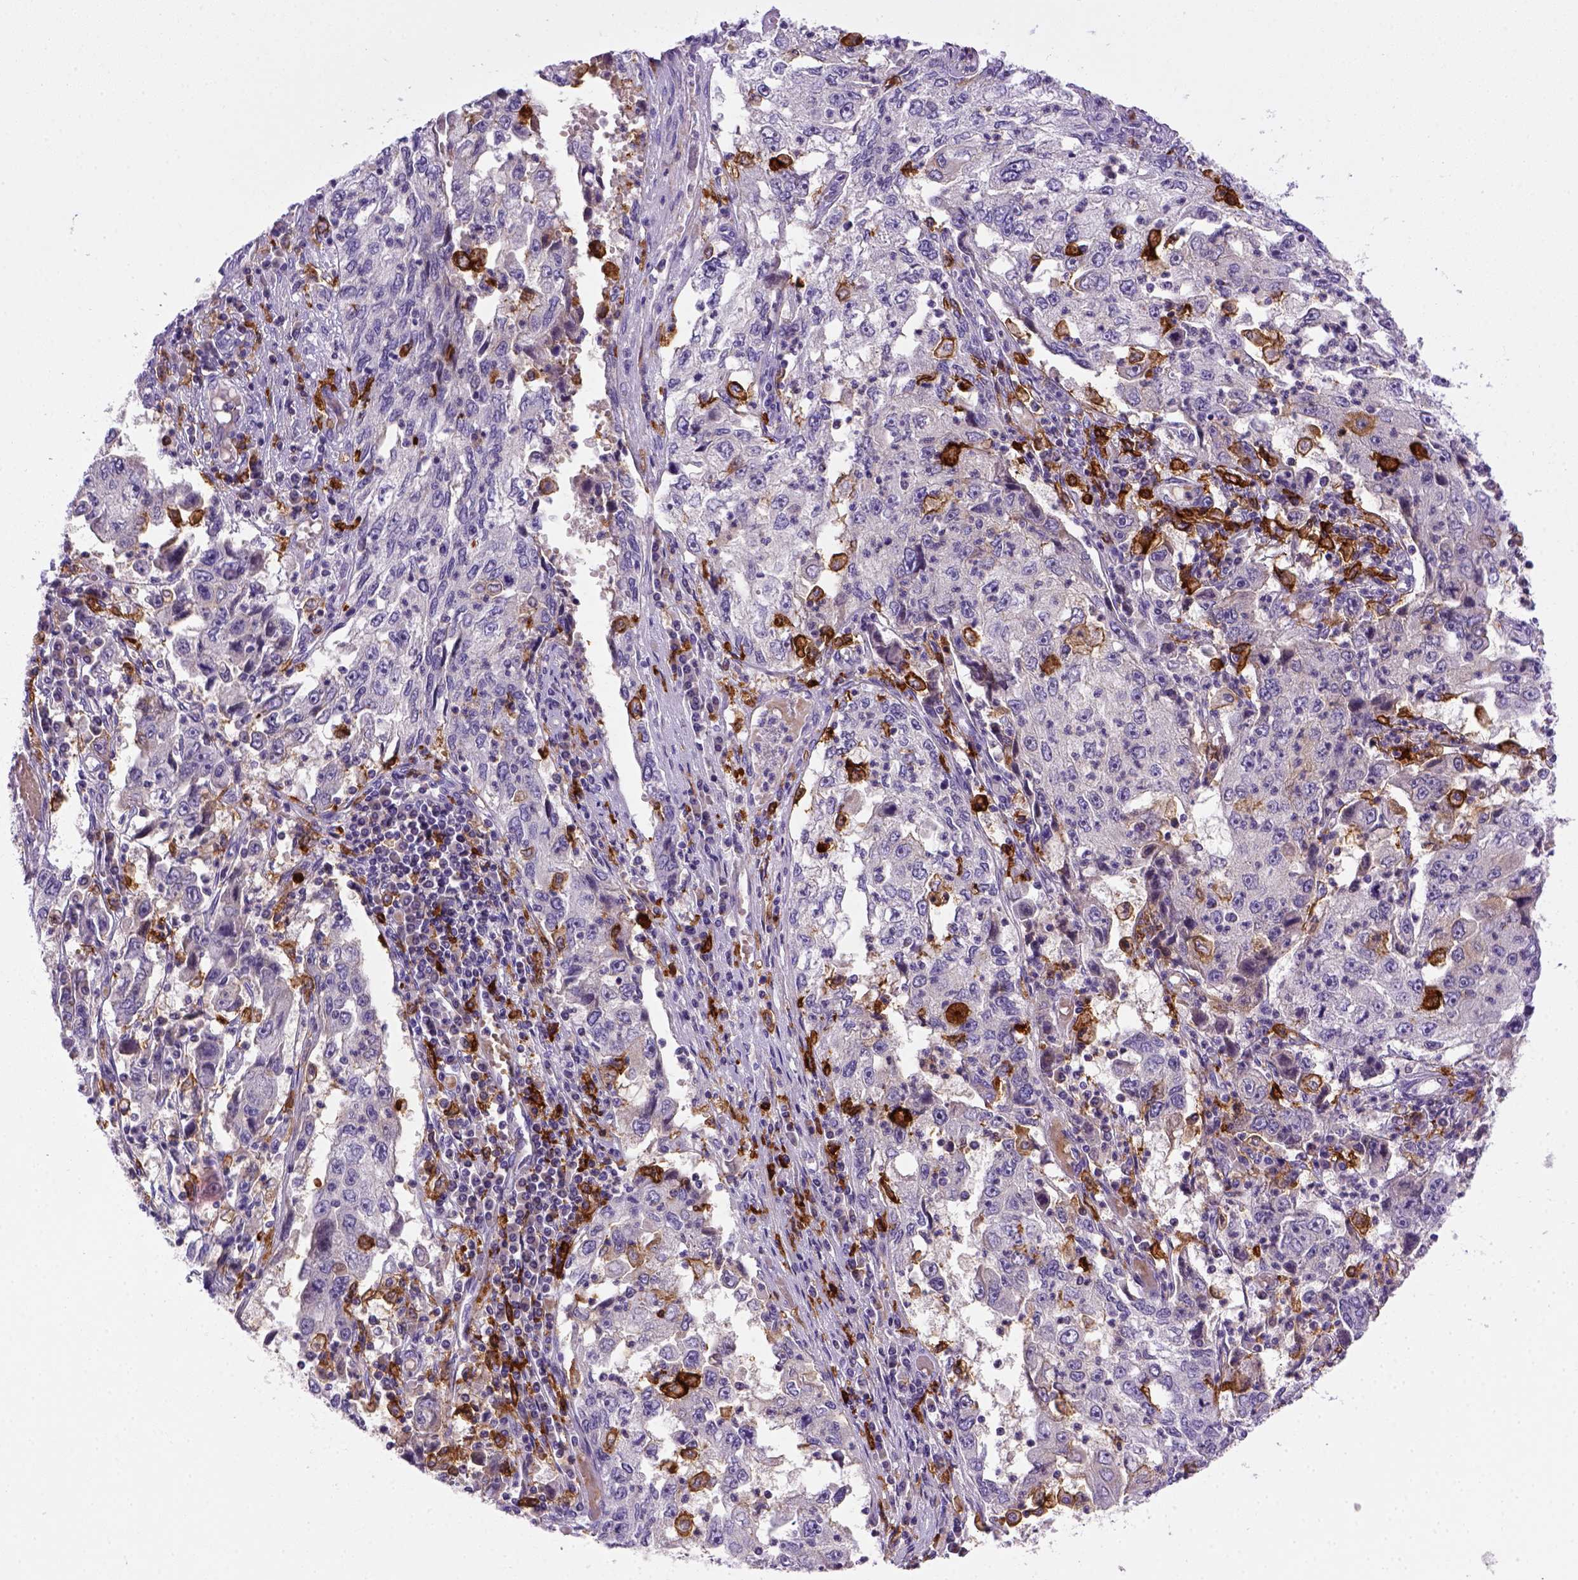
{"staining": {"intensity": "negative", "quantity": "none", "location": "none"}, "tissue": "cervical cancer", "cell_type": "Tumor cells", "image_type": "cancer", "snomed": [{"axis": "morphology", "description": "Squamous cell carcinoma, NOS"}, {"axis": "topography", "description": "Cervix"}], "caption": "This is an immunohistochemistry micrograph of human cervical cancer (squamous cell carcinoma). There is no positivity in tumor cells.", "gene": "CD14", "patient": {"sex": "female", "age": 36}}